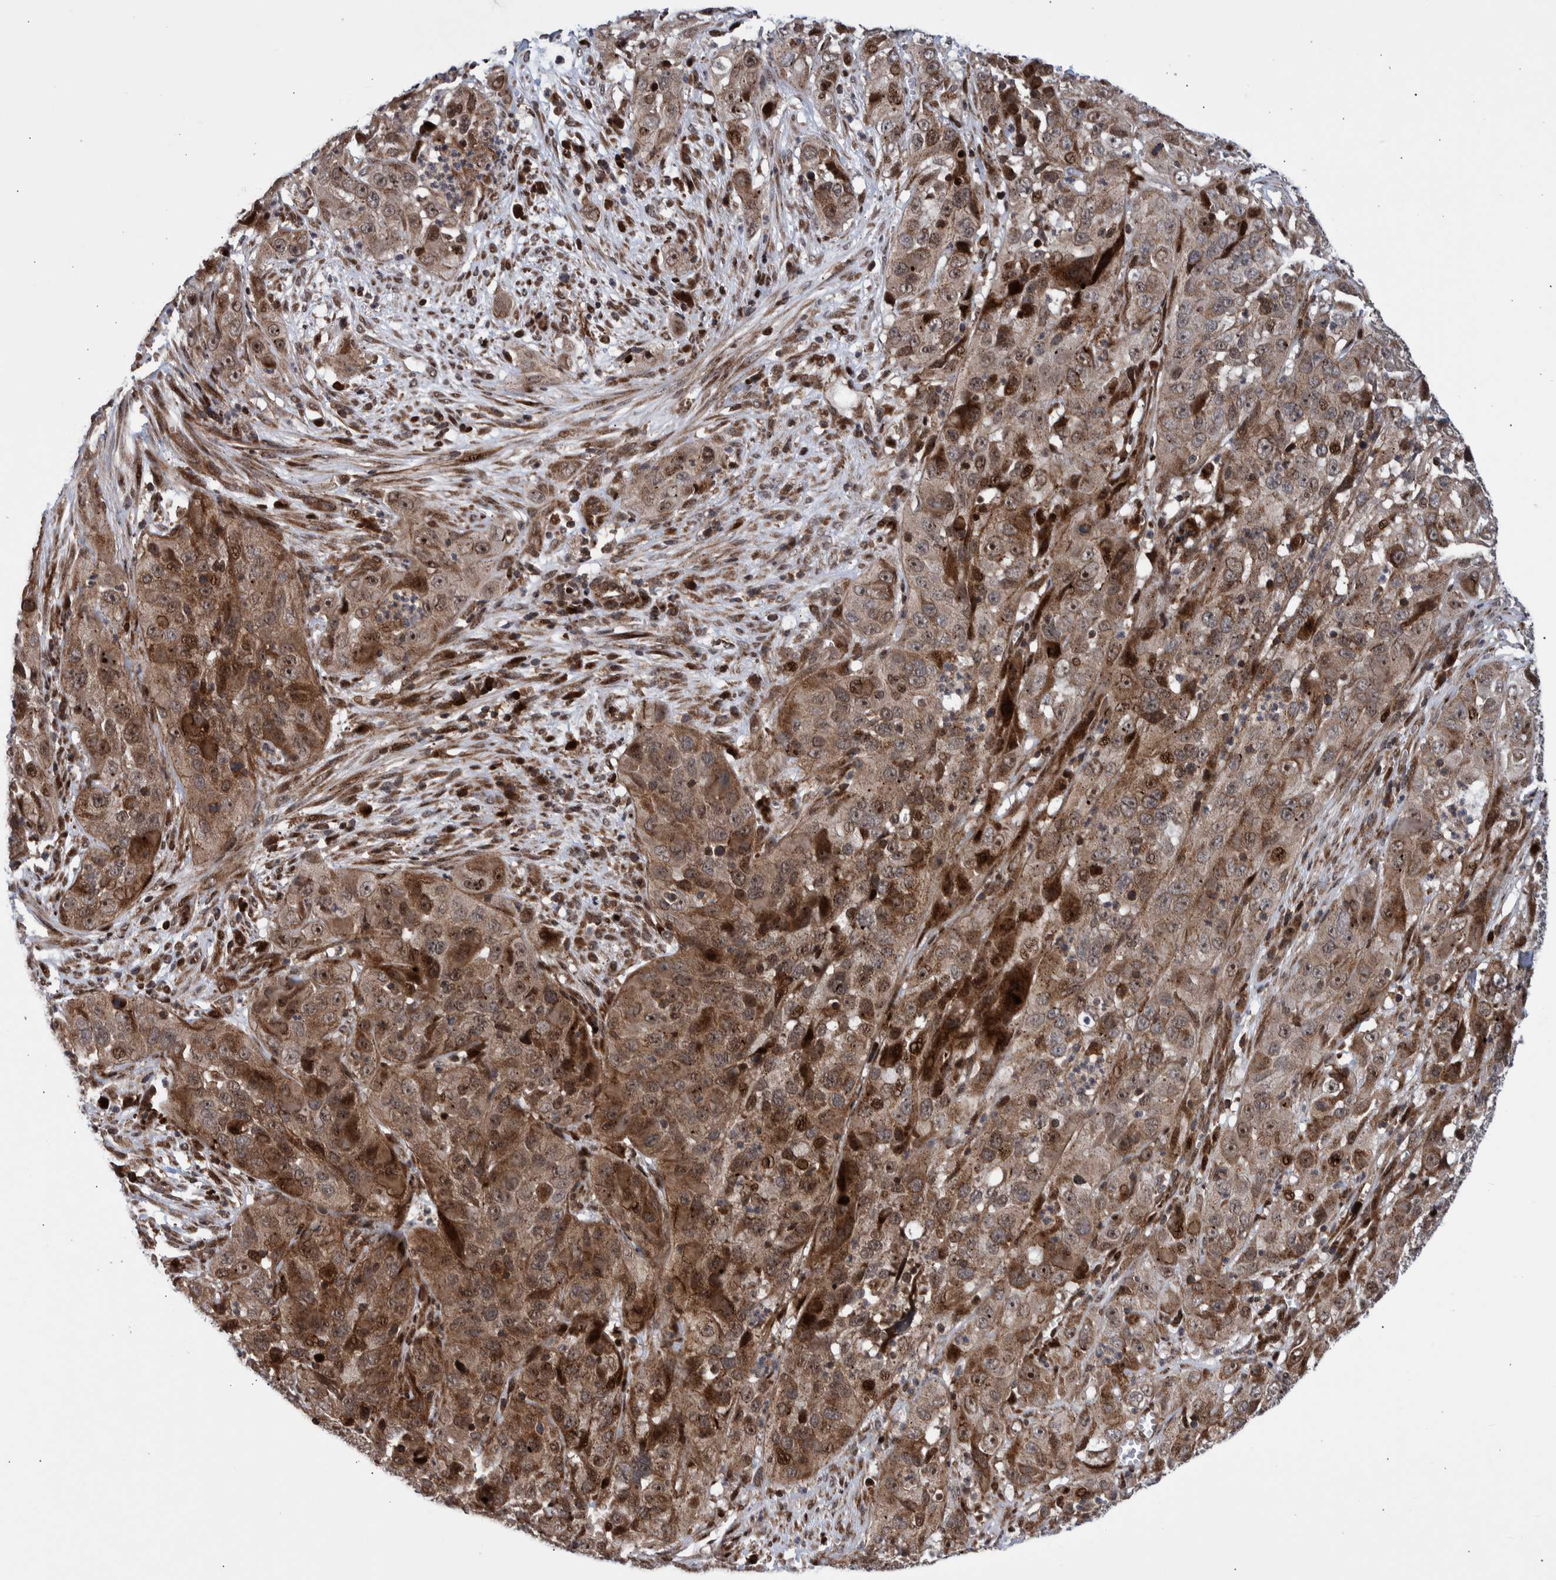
{"staining": {"intensity": "moderate", "quantity": ">75%", "location": "cytoplasmic/membranous,nuclear"}, "tissue": "cervical cancer", "cell_type": "Tumor cells", "image_type": "cancer", "snomed": [{"axis": "morphology", "description": "Squamous cell carcinoma, NOS"}, {"axis": "topography", "description": "Cervix"}], "caption": "Squamous cell carcinoma (cervical) stained with DAB (3,3'-diaminobenzidine) immunohistochemistry reveals medium levels of moderate cytoplasmic/membranous and nuclear positivity in approximately >75% of tumor cells. The protein is shown in brown color, while the nuclei are stained blue.", "gene": "SHISA6", "patient": {"sex": "female", "age": 32}}